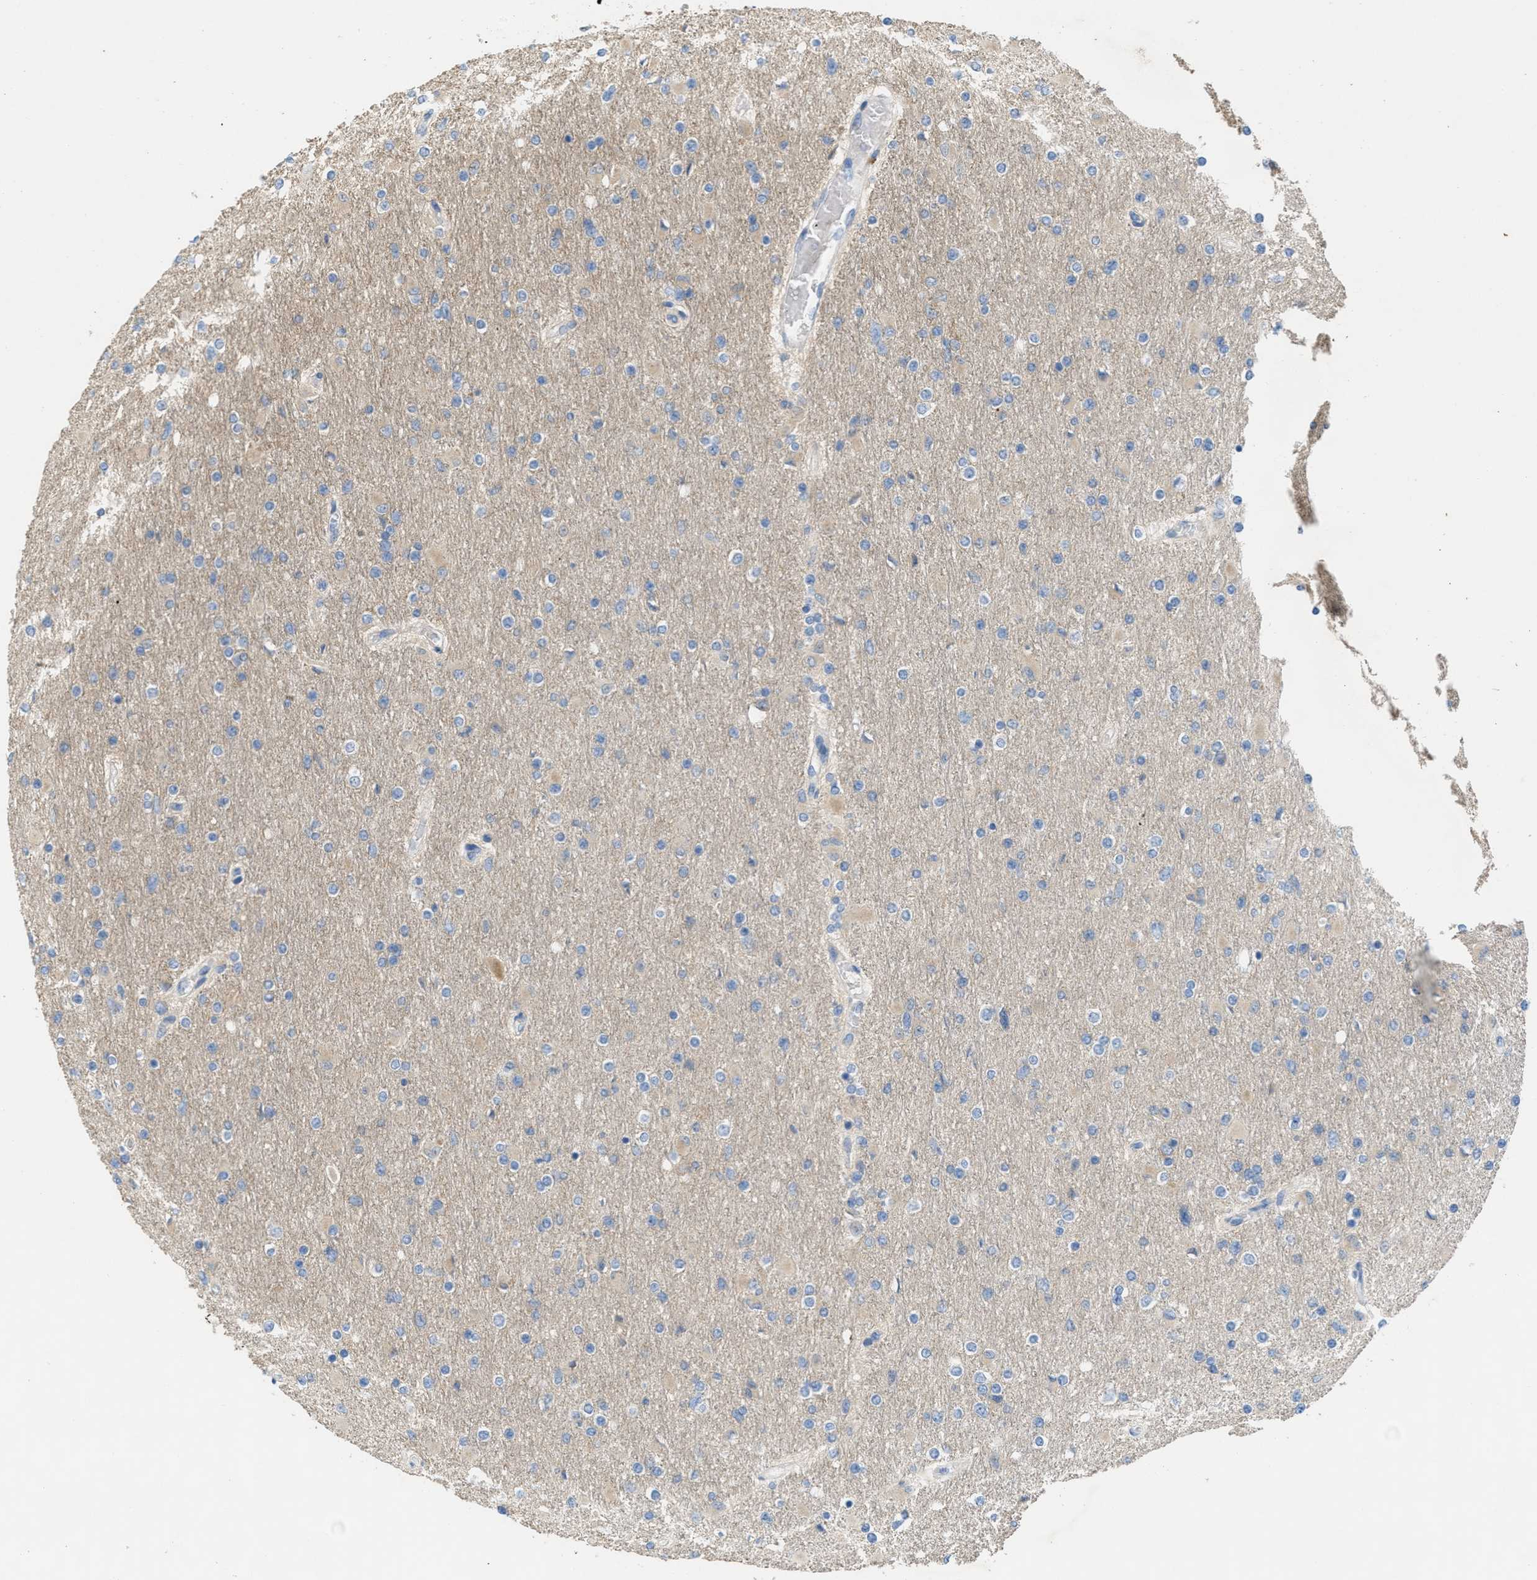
{"staining": {"intensity": "negative", "quantity": "none", "location": "none"}, "tissue": "glioma", "cell_type": "Tumor cells", "image_type": "cancer", "snomed": [{"axis": "morphology", "description": "Glioma, malignant, High grade"}, {"axis": "topography", "description": "Cerebral cortex"}], "caption": "High magnification brightfield microscopy of glioma stained with DAB (brown) and counterstained with hematoxylin (blue): tumor cells show no significant expression. Brightfield microscopy of IHC stained with DAB (brown) and hematoxylin (blue), captured at high magnification.", "gene": "UBA5", "patient": {"sex": "female", "age": 36}}